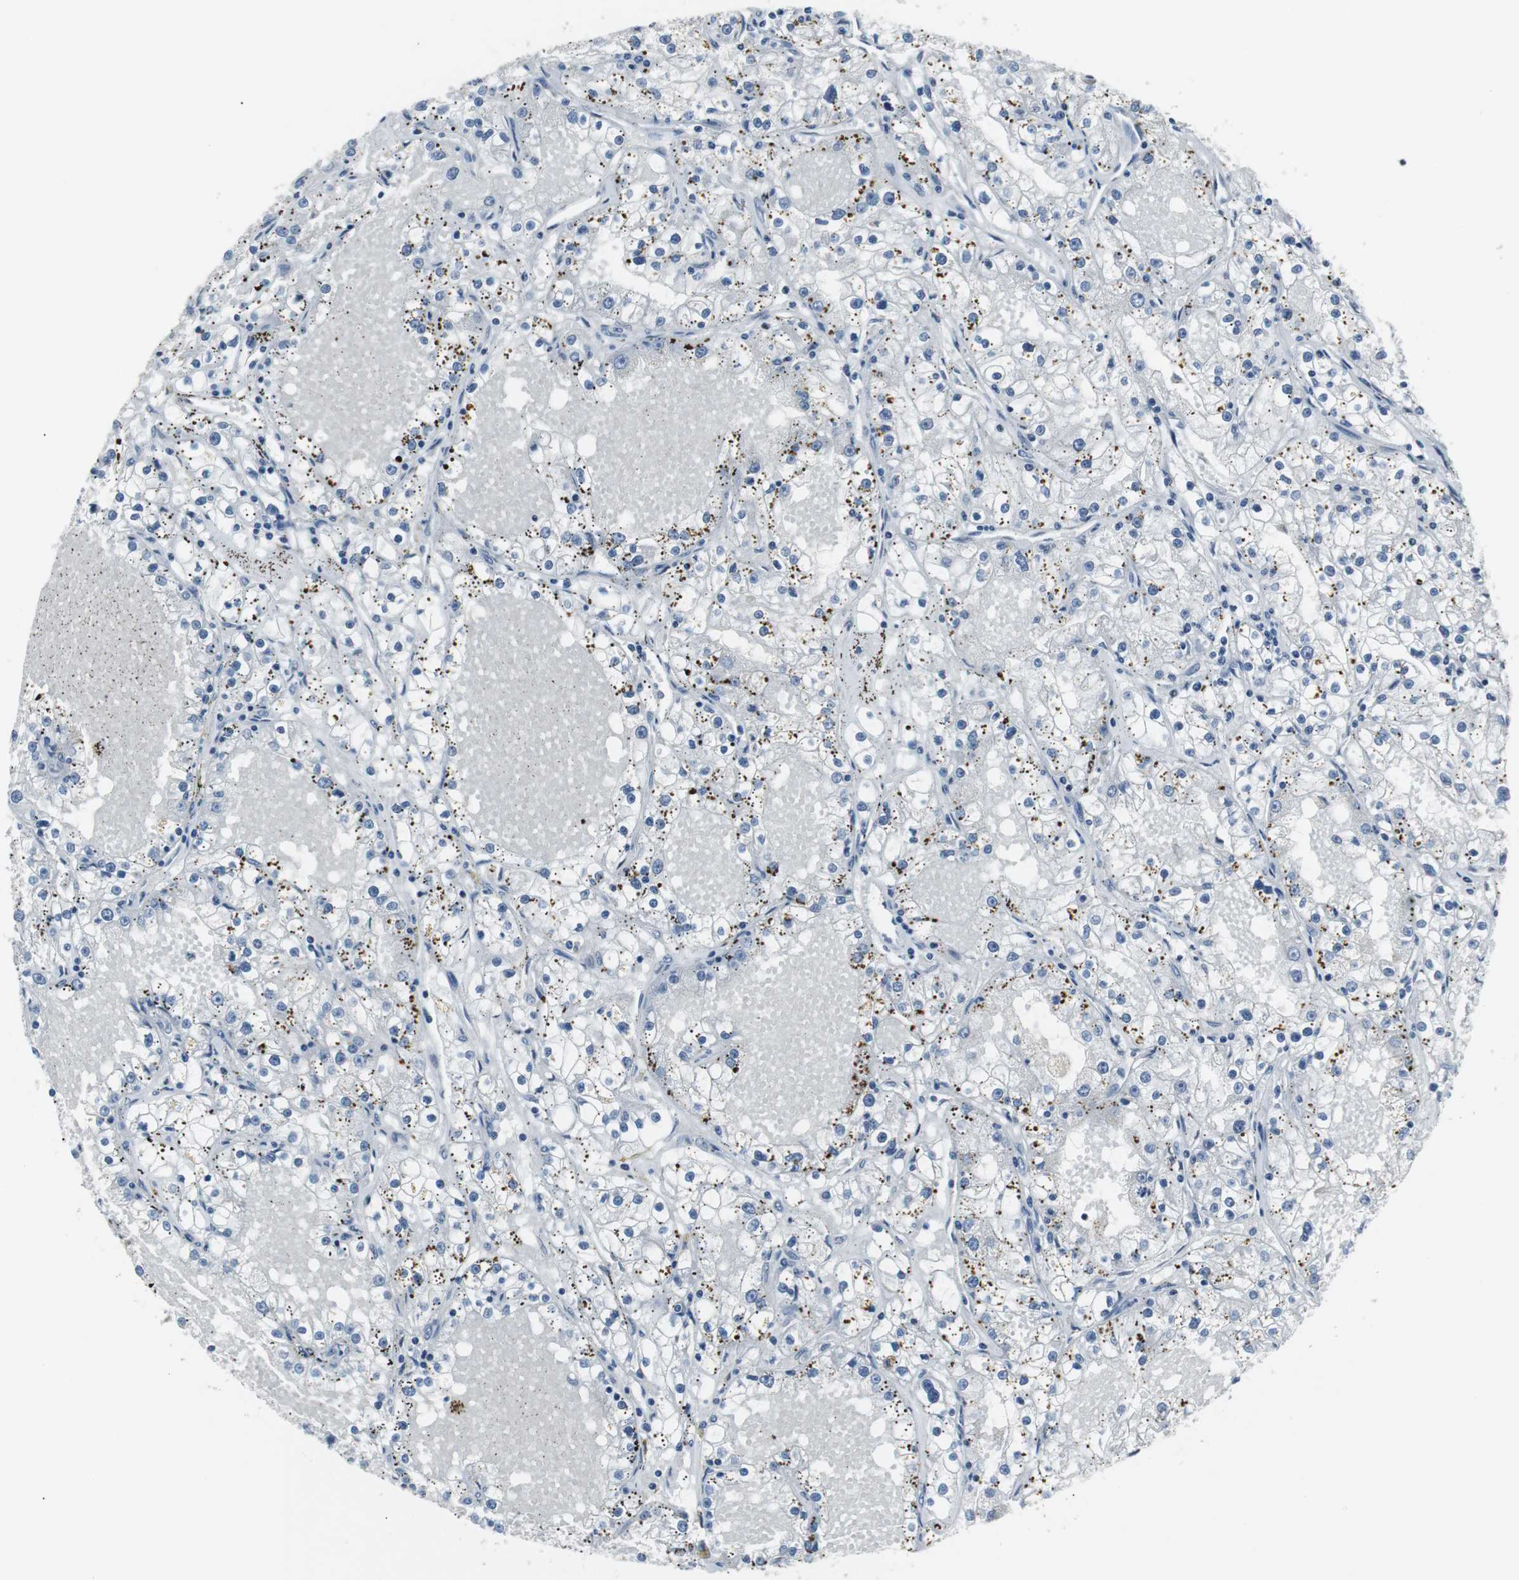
{"staining": {"intensity": "negative", "quantity": "none", "location": "none"}, "tissue": "renal cancer", "cell_type": "Tumor cells", "image_type": "cancer", "snomed": [{"axis": "morphology", "description": "Adenocarcinoma, NOS"}, {"axis": "topography", "description": "Kidney"}], "caption": "The immunohistochemistry (IHC) micrograph has no significant positivity in tumor cells of renal cancer tissue. (DAB (3,3'-diaminobenzidine) immunohistochemistry with hematoxylin counter stain).", "gene": "MTA1", "patient": {"sex": "male", "age": 56}}